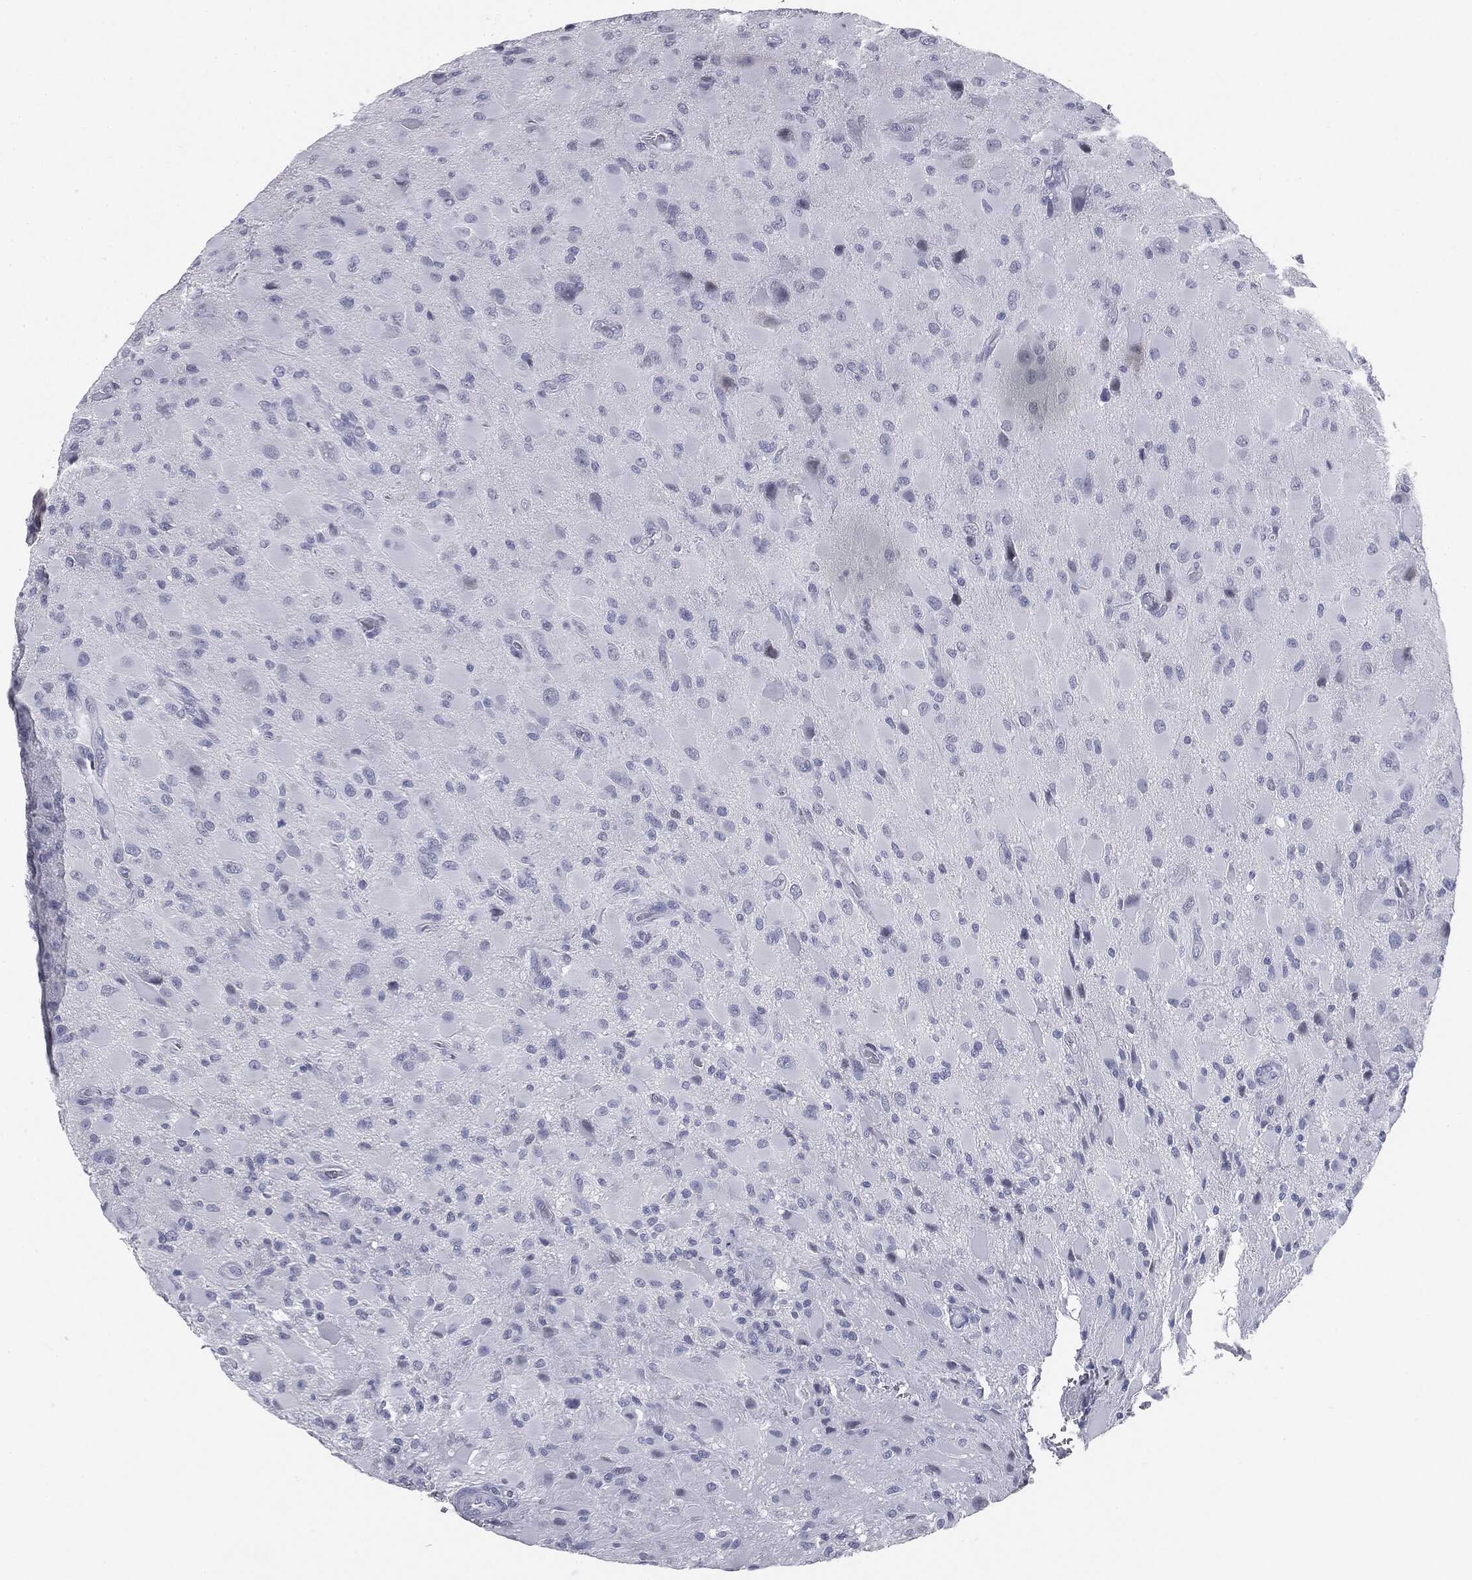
{"staining": {"intensity": "negative", "quantity": "none", "location": "none"}, "tissue": "glioma", "cell_type": "Tumor cells", "image_type": "cancer", "snomed": [{"axis": "morphology", "description": "Glioma, malignant, High grade"}, {"axis": "topography", "description": "Cerebral cortex"}], "caption": "Immunohistochemistry (IHC) histopathology image of glioma stained for a protein (brown), which shows no expression in tumor cells. (DAB (3,3'-diaminobenzidine) immunohistochemistry with hematoxylin counter stain).", "gene": "TPO", "patient": {"sex": "male", "age": 35}}